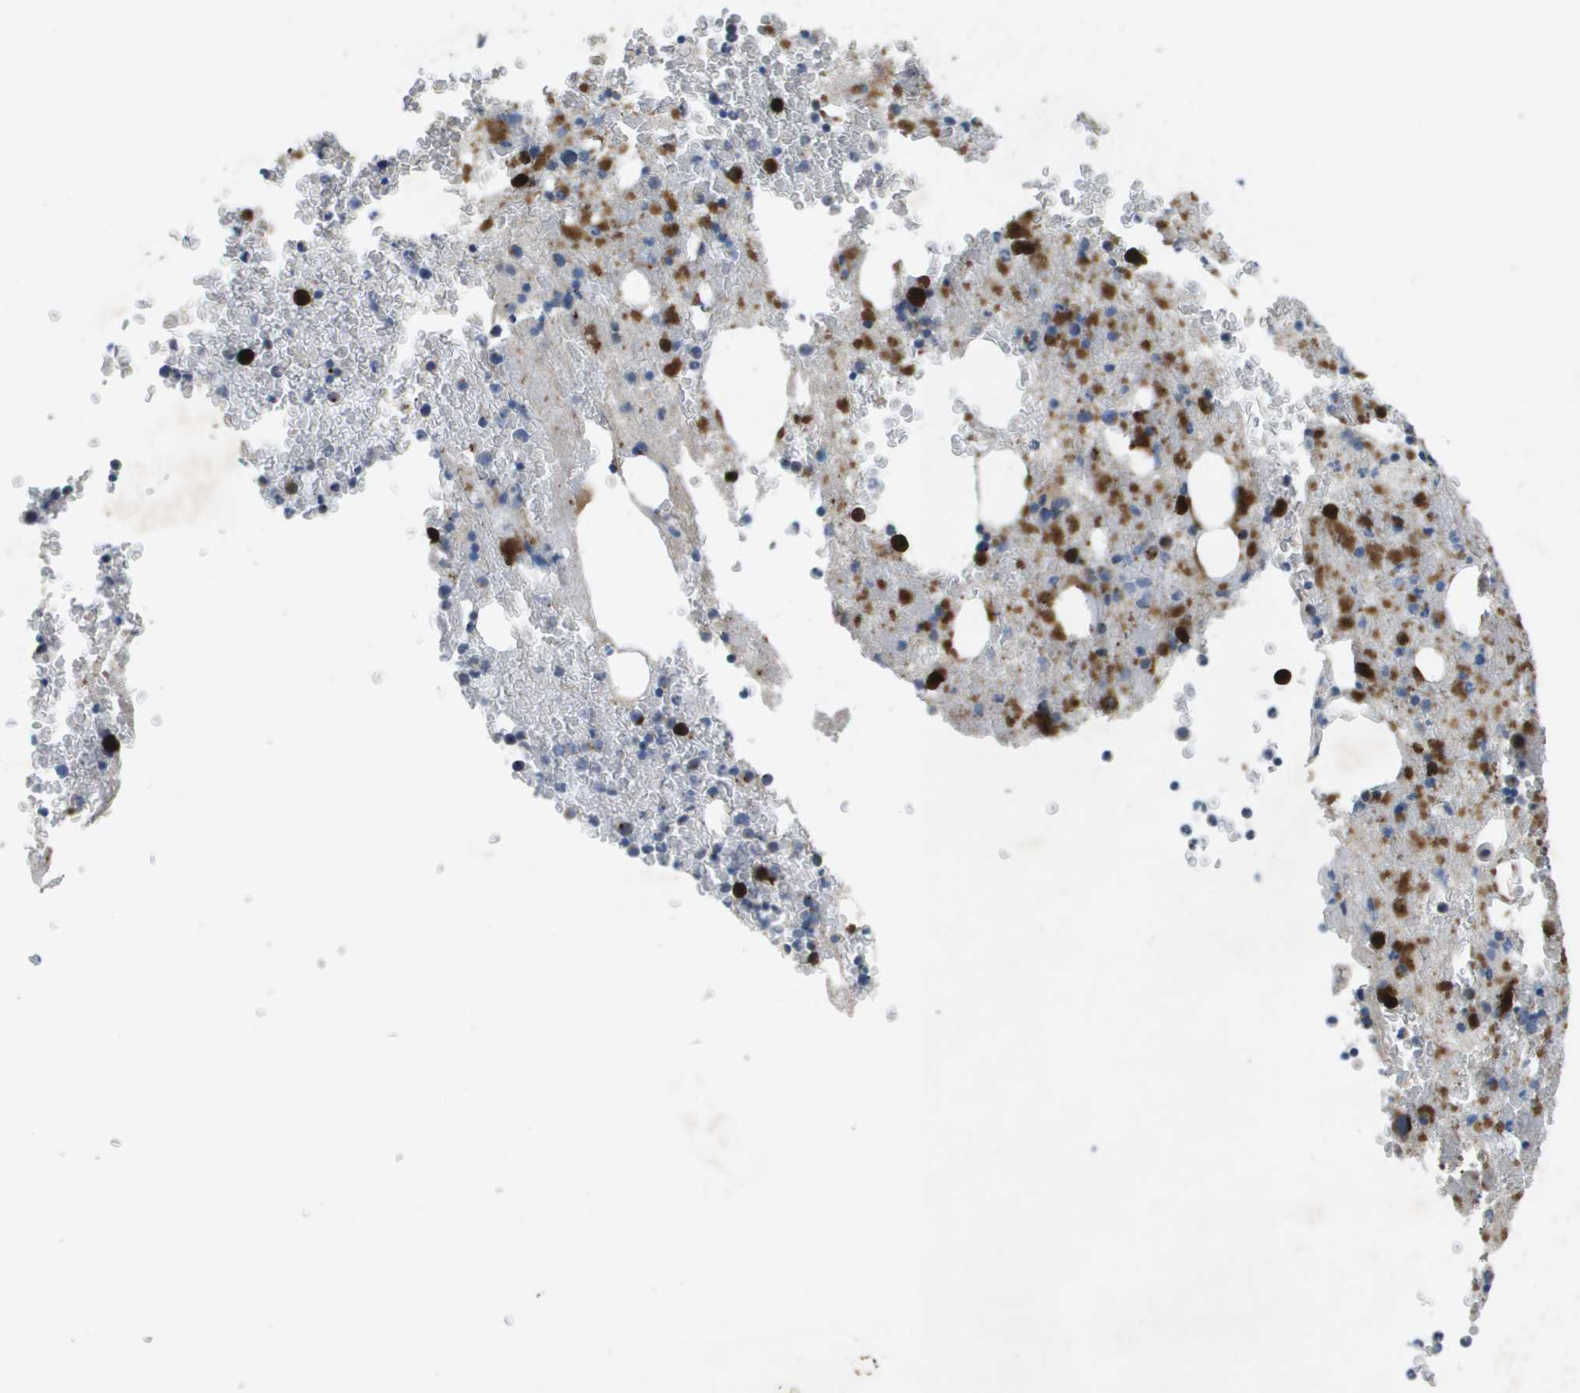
{"staining": {"intensity": "strong", "quantity": "25%-75%", "location": "cytoplasmic/membranous,nuclear"}, "tissue": "bone marrow", "cell_type": "Hematopoietic cells", "image_type": "normal", "snomed": [{"axis": "morphology", "description": "Normal tissue, NOS"}, {"axis": "morphology", "description": "Inflammation, NOS"}, {"axis": "topography", "description": "Bone marrow"}], "caption": "A brown stain labels strong cytoplasmic/membranous,nuclear expression of a protein in hematopoietic cells of normal bone marrow. The staining was performed using DAB to visualize the protein expression in brown, while the nuclei were stained in blue with hematoxylin (Magnification: 20x).", "gene": "QSOX2", "patient": {"sex": "male", "age": 63}}